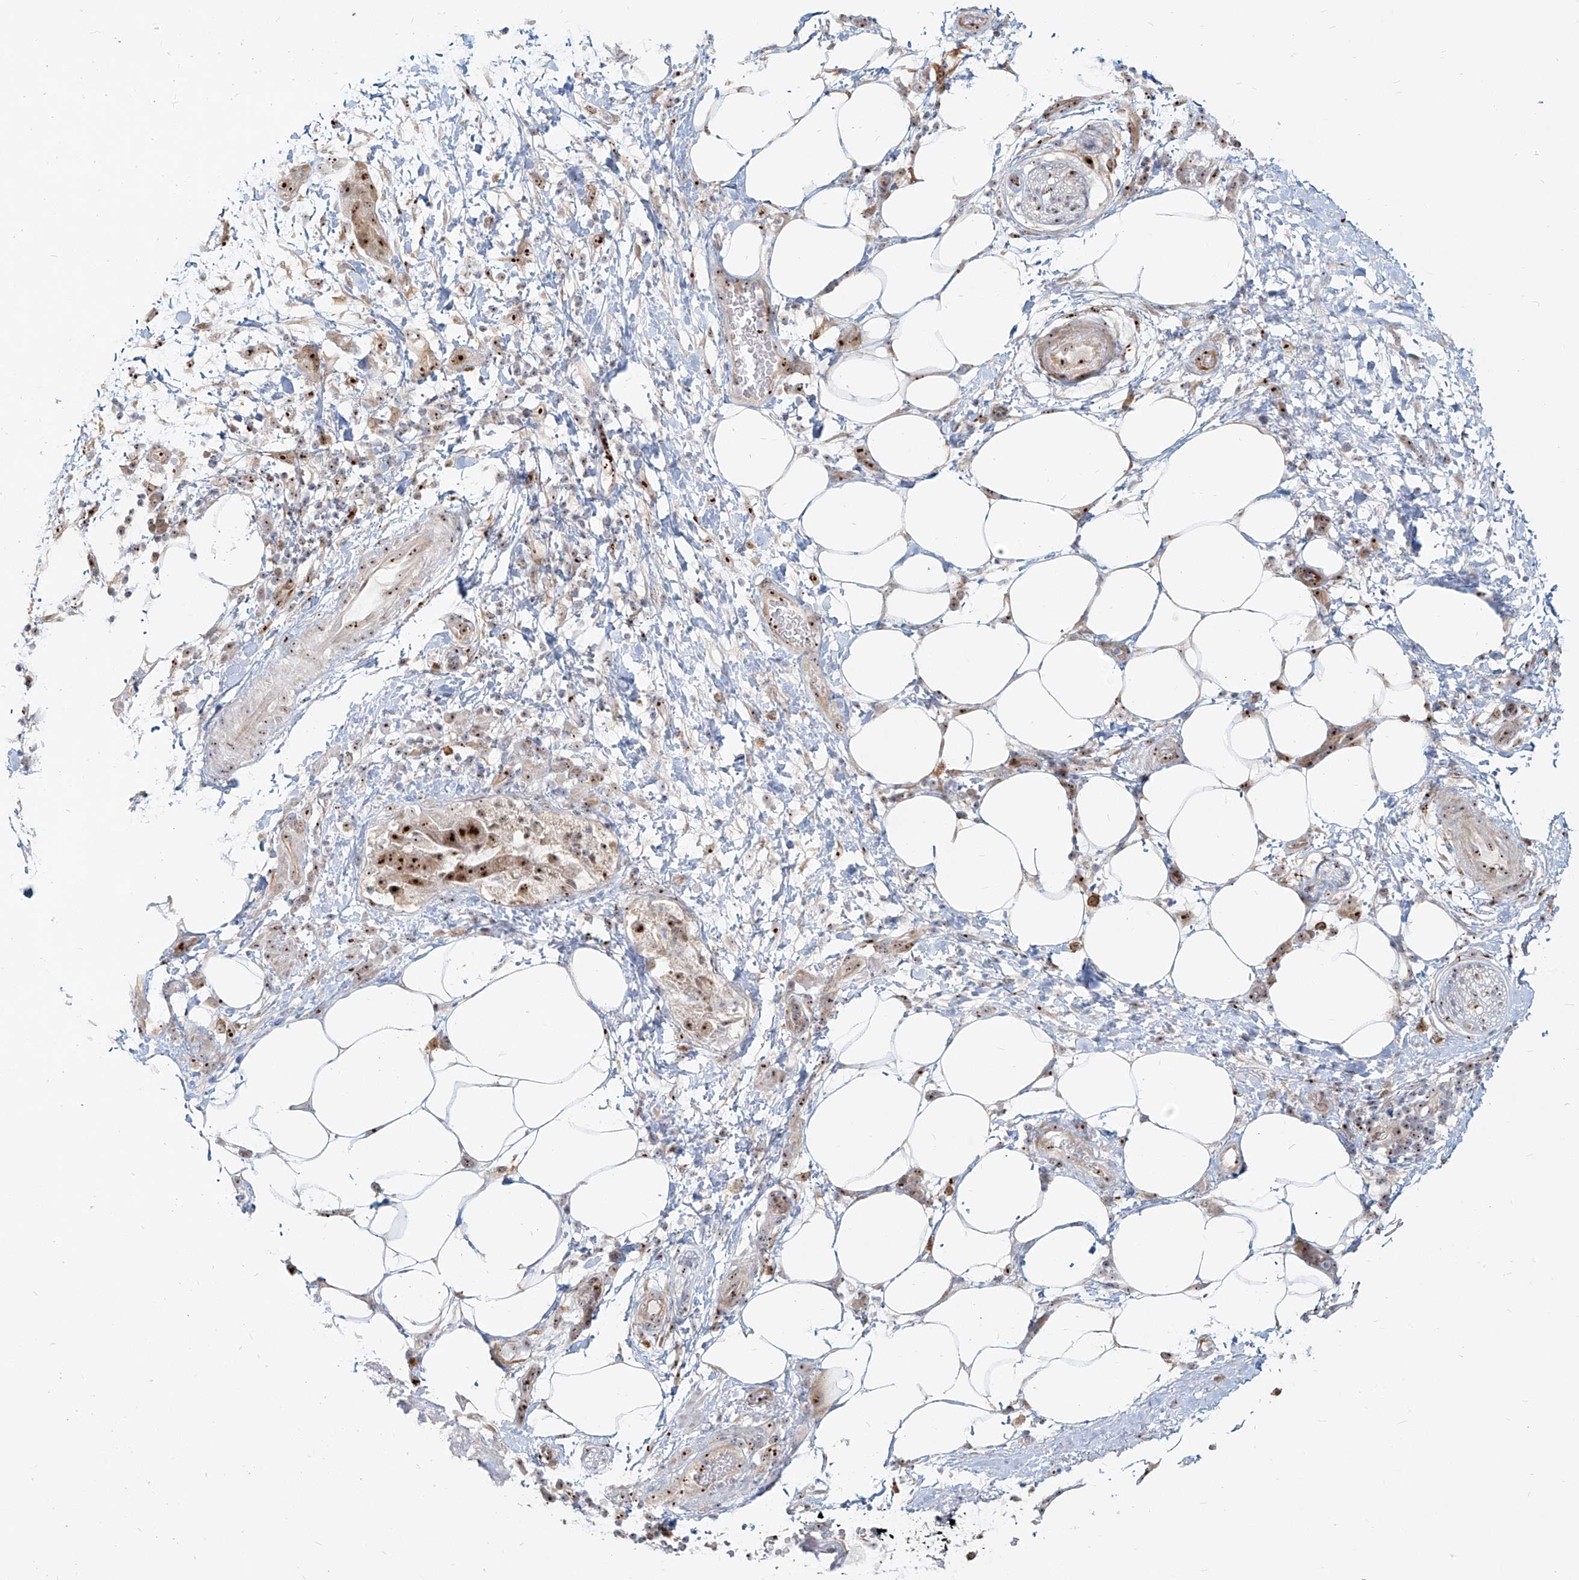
{"staining": {"intensity": "moderate", "quantity": ">75%", "location": "nuclear"}, "tissue": "pancreatic cancer", "cell_type": "Tumor cells", "image_type": "cancer", "snomed": [{"axis": "morphology", "description": "Adenocarcinoma, NOS"}, {"axis": "topography", "description": "Pancreas"}], "caption": "The immunohistochemical stain shows moderate nuclear staining in tumor cells of pancreatic cancer tissue.", "gene": "BYSL", "patient": {"sex": "female", "age": 78}}